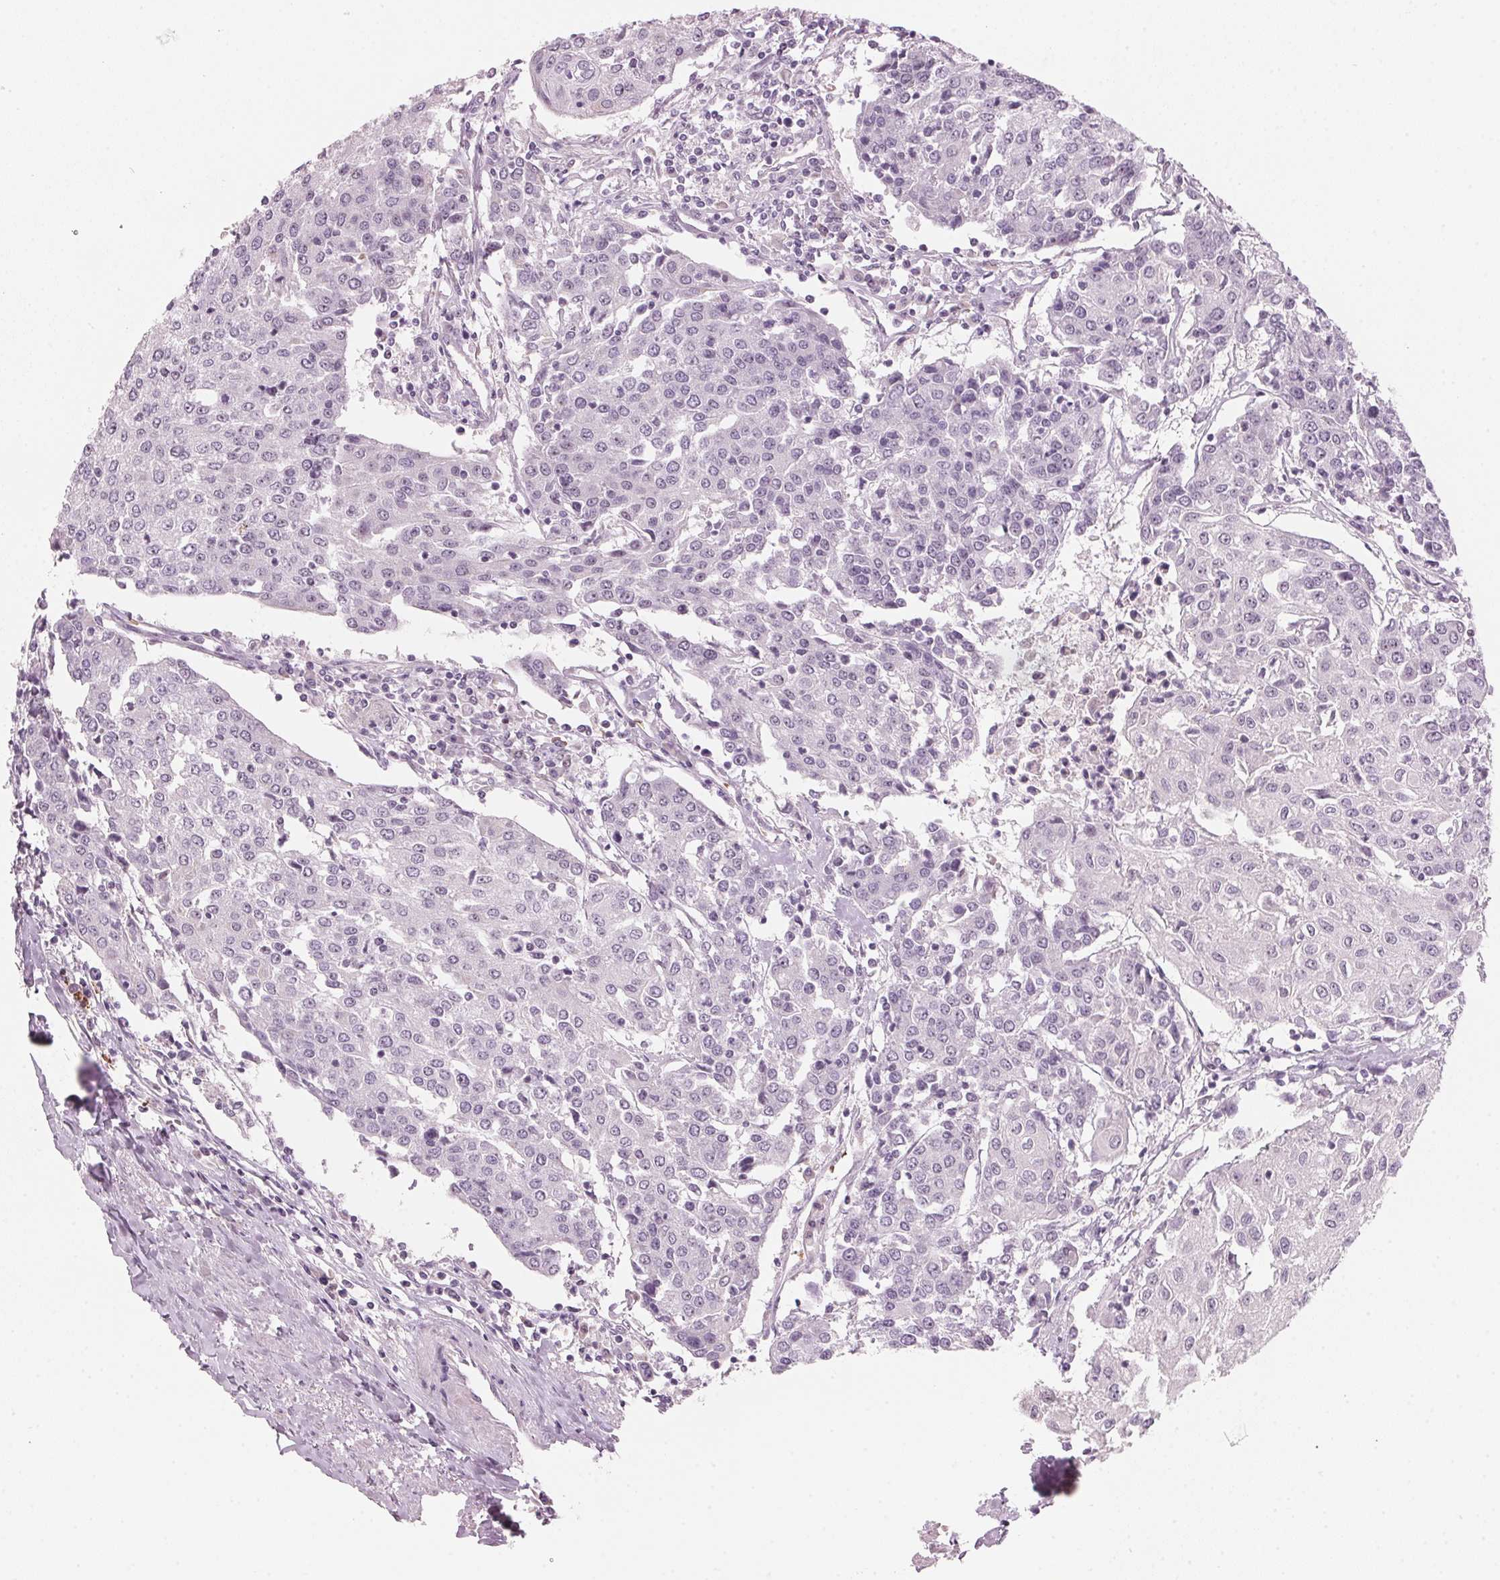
{"staining": {"intensity": "weak", "quantity": "<25%", "location": "nuclear"}, "tissue": "urothelial cancer", "cell_type": "Tumor cells", "image_type": "cancer", "snomed": [{"axis": "morphology", "description": "Urothelial carcinoma, High grade"}, {"axis": "topography", "description": "Urinary bladder"}], "caption": "The immunohistochemistry (IHC) micrograph has no significant staining in tumor cells of urothelial carcinoma (high-grade) tissue.", "gene": "DNTTIP2", "patient": {"sex": "female", "age": 85}}